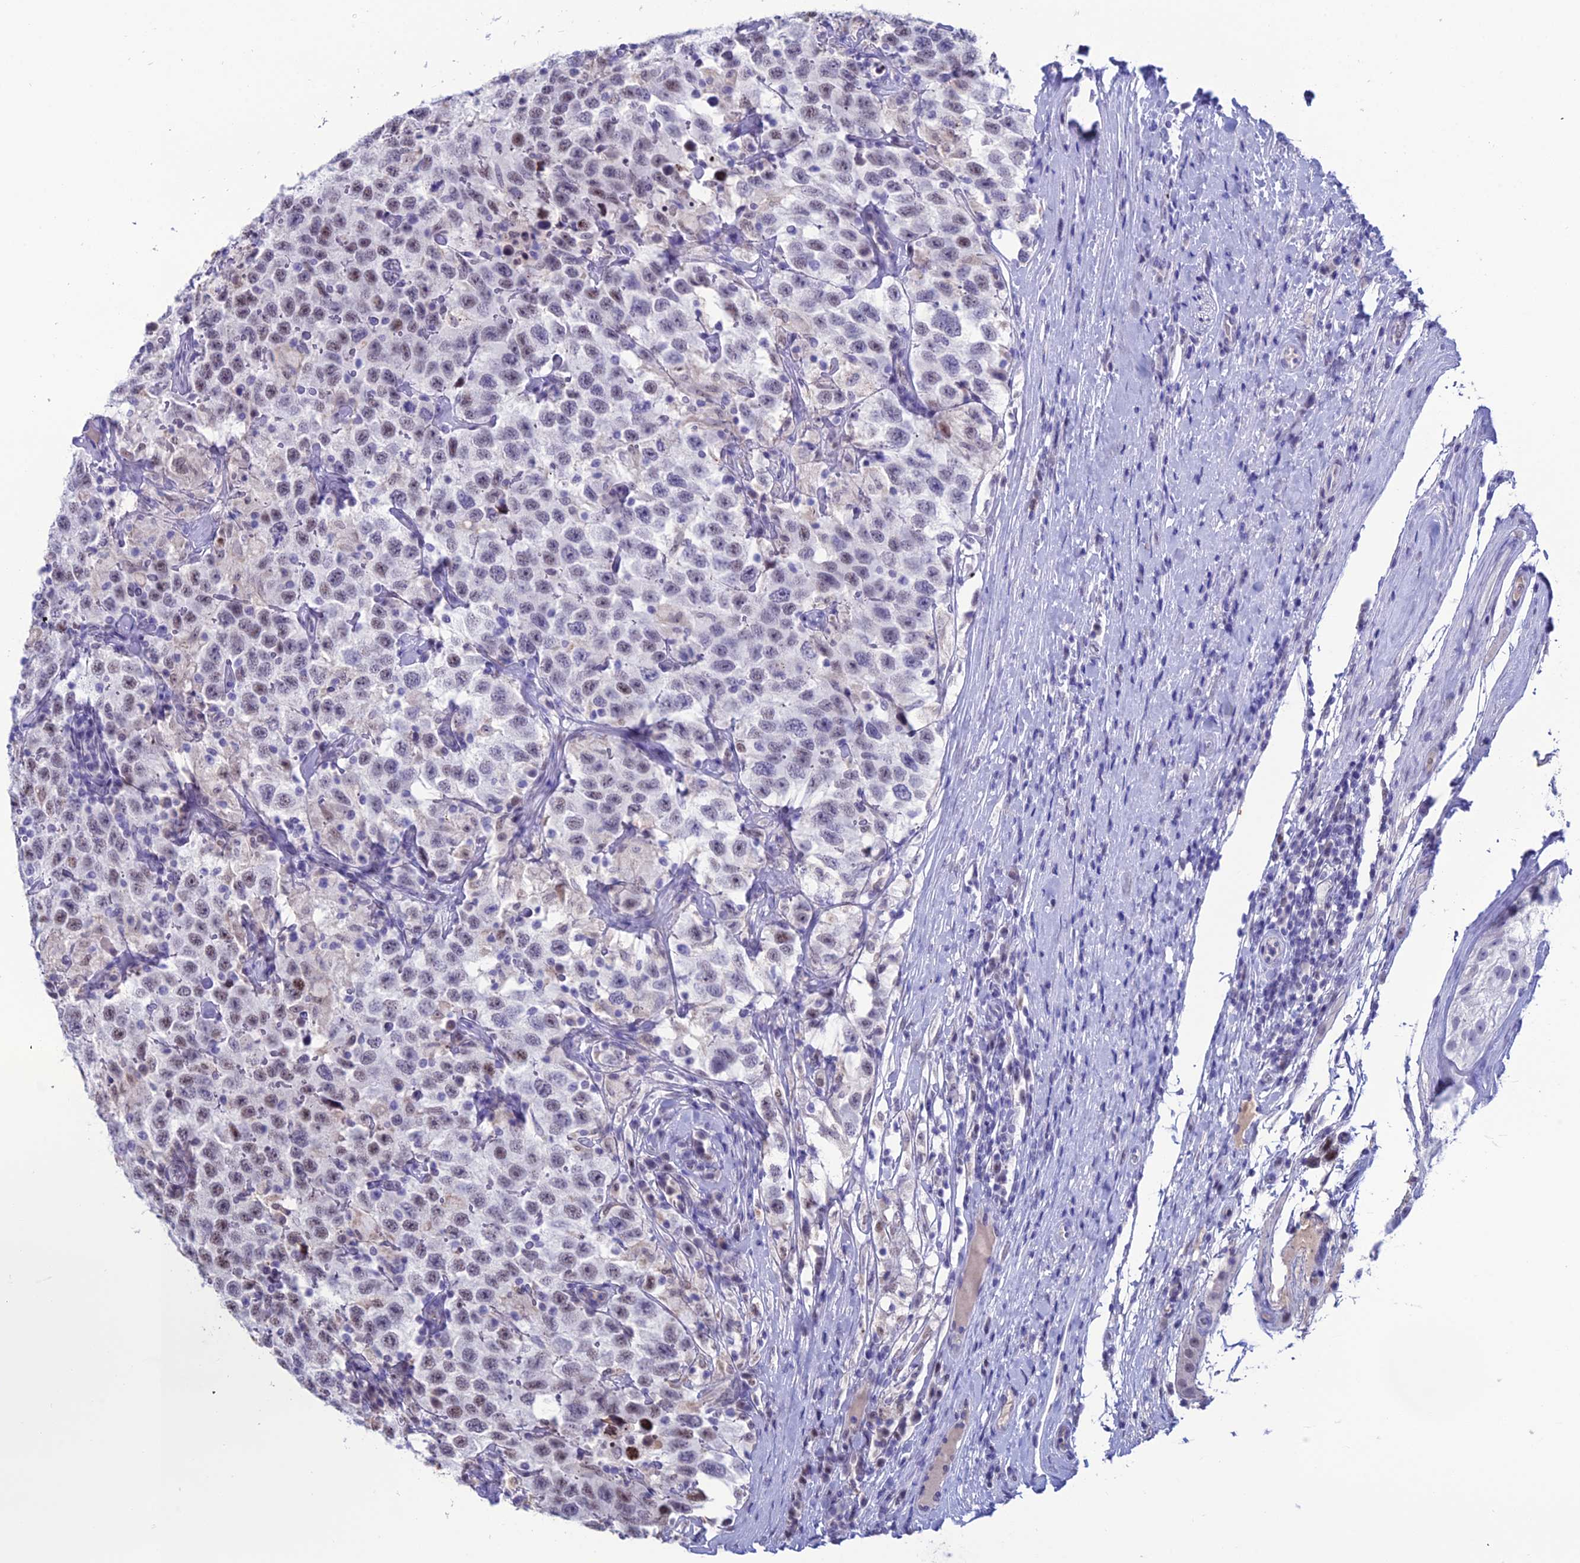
{"staining": {"intensity": "moderate", "quantity": "<25%", "location": "nuclear"}, "tissue": "testis cancer", "cell_type": "Tumor cells", "image_type": "cancer", "snomed": [{"axis": "morphology", "description": "Seminoma, NOS"}, {"axis": "topography", "description": "Testis"}], "caption": "A brown stain labels moderate nuclear staining of a protein in testis seminoma tumor cells.", "gene": "MFSD2B", "patient": {"sex": "male", "age": 41}}